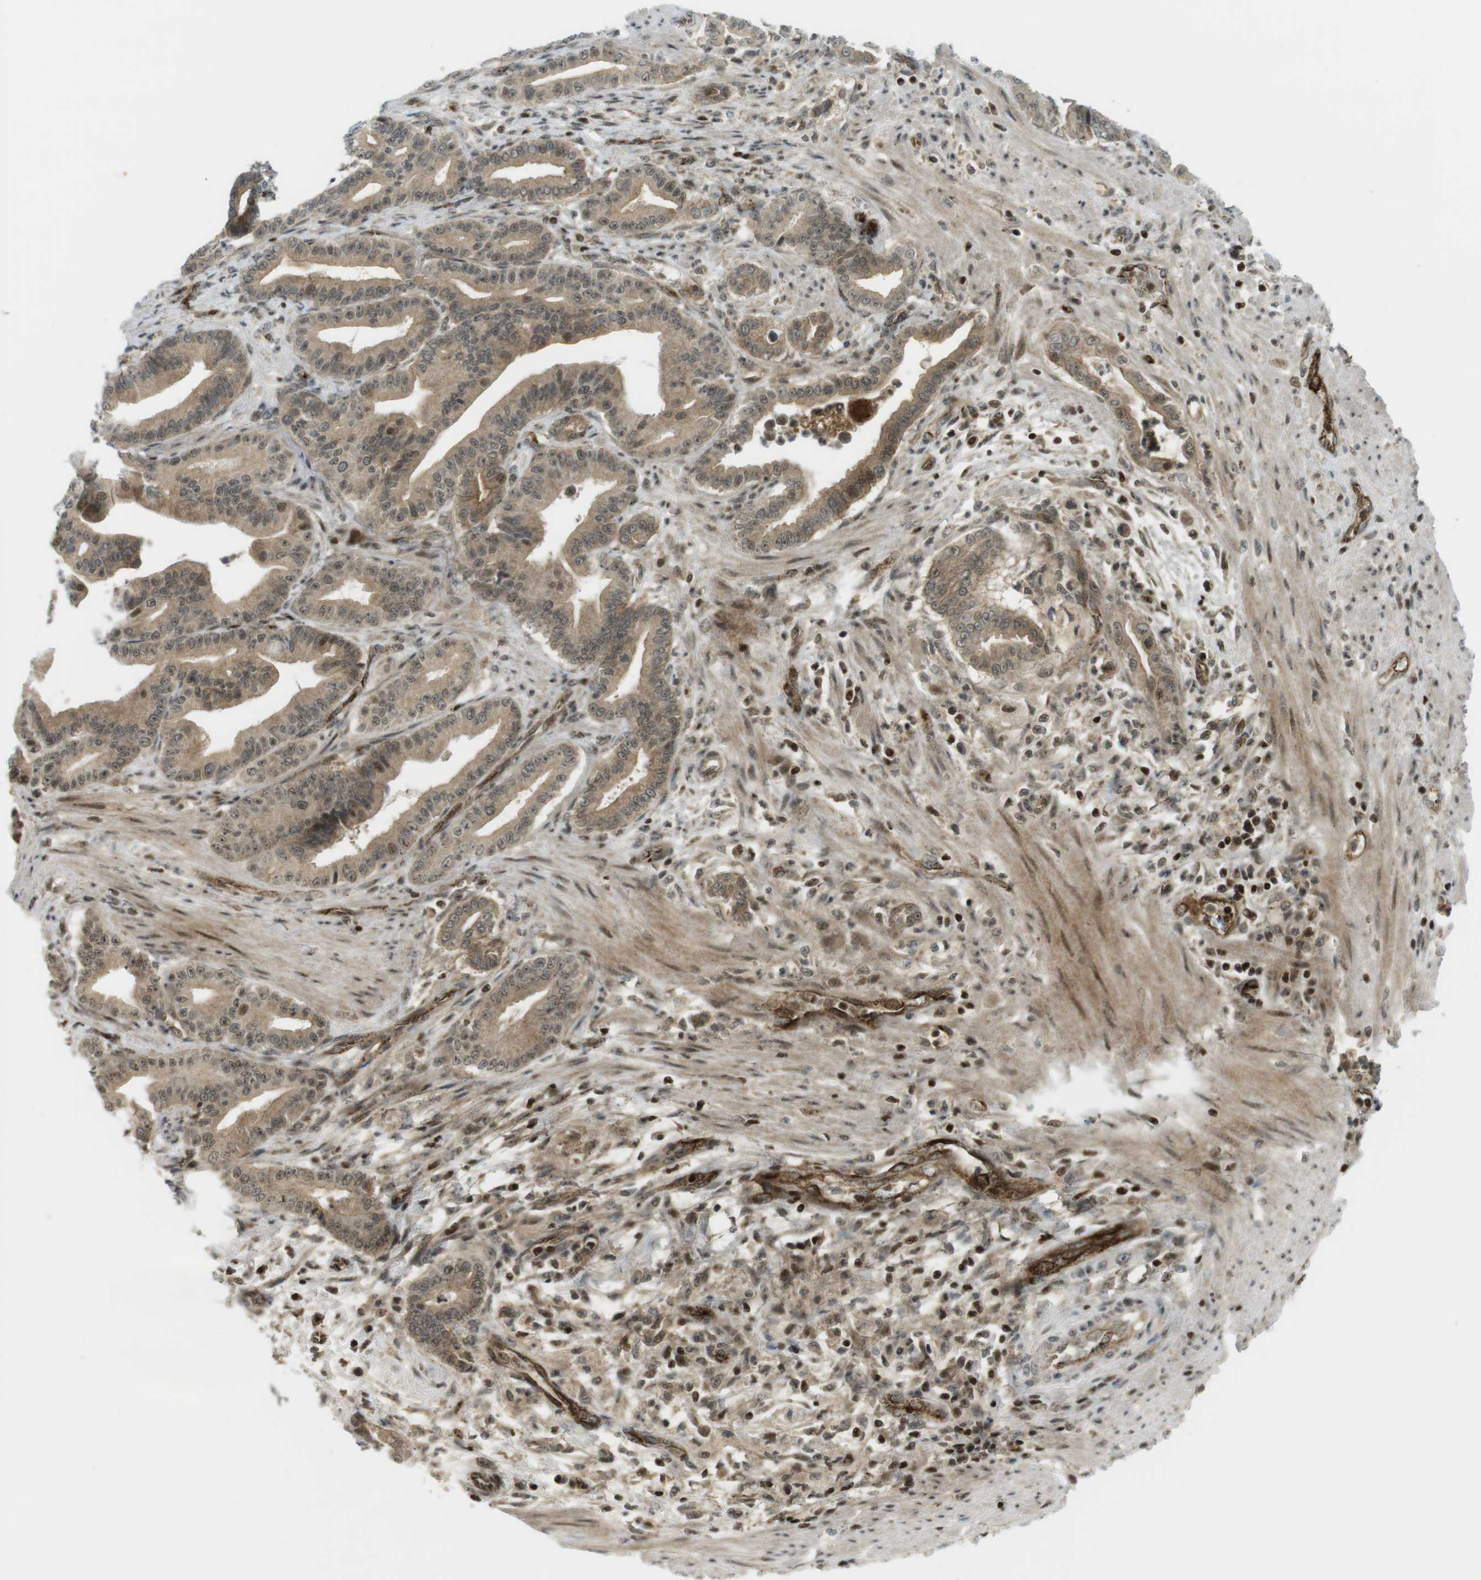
{"staining": {"intensity": "moderate", "quantity": ">75%", "location": "cytoplasmic/membranous,nuclear"}, "tissue": "pancreatic cancer", "cell_type": "Tumor cells", "image_type": "cancer", "snomed": [{"axis": "morphology", "description": "Normal tissue, NOS"}, {"axis": "morphology", "description": "Adenocarcinoma, NOS"}, {"axis": "topography", "description": "Pancreas"}], "caption": "Protein staining of pancreatic cancer (adenocarcinoma) tissue shows moderate cytoplasmic/membranous and nuclear expression in approximately >75% of tumor cells. Immunohistochemistry (ihc) stains the protein in brown and the nuclei are stained blue.", "gene": "PPP1R13B", "patient": {"sex": "male", "age": 63}}